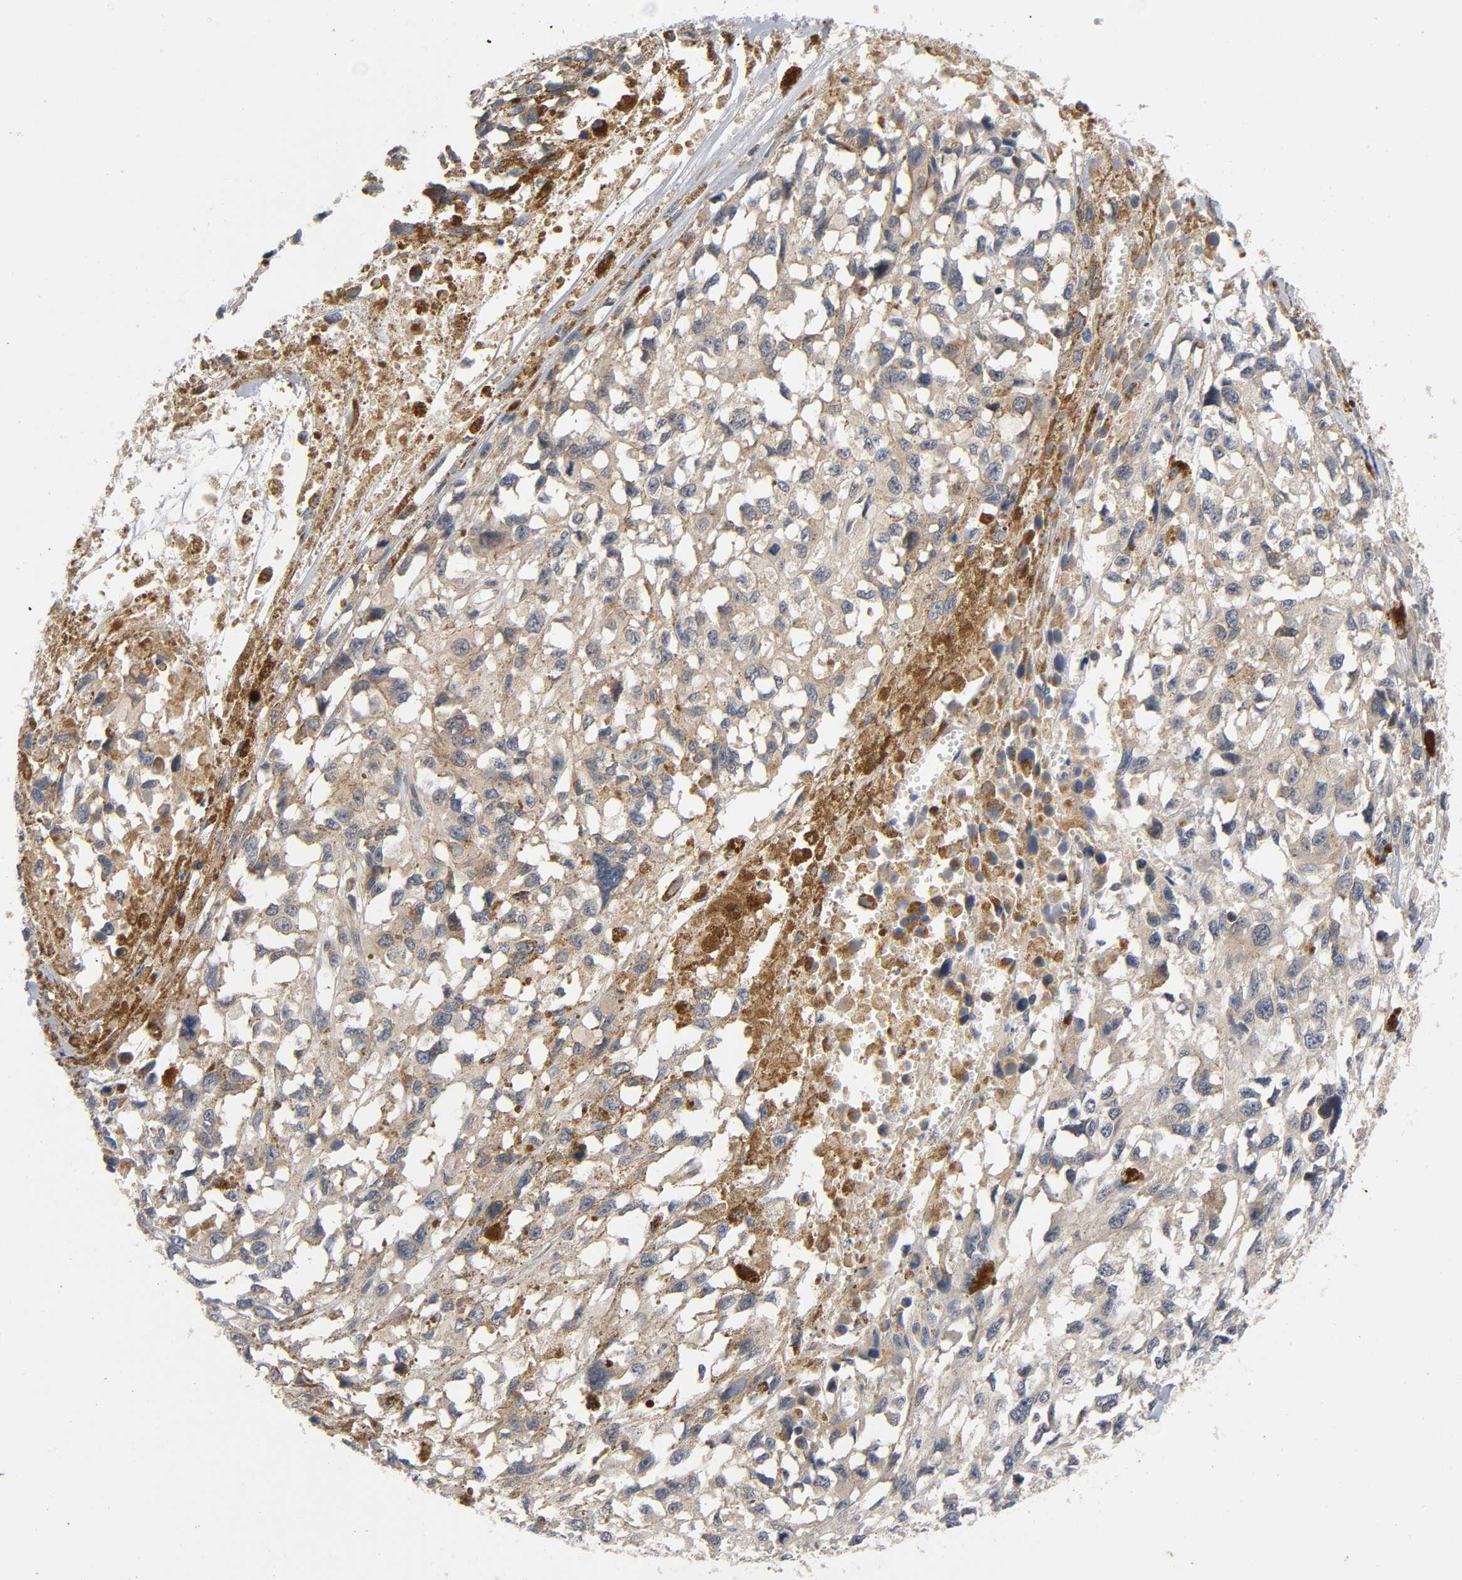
{"staining": {"intensity": "moderate", "quantity": ">75%", "location": "cytoplasmic/membranous"}, "tissue": "melanoma", "cell_type": "Tumor cells", "image_type": "cancer", "snomed": [{"axis": "morphology", "description": "Malignant melanoma, Metastatic site"}, {"axis": "topography", "description": "Lymph node"}], "caption": "High-power microscopy captured an IHC image of melanoma, revealing moderate cytoplasmic/membranous staining in about >75% of tumor cells.", "gene": "MAPK8", "patient": {"sex": "male", "age": 59}}